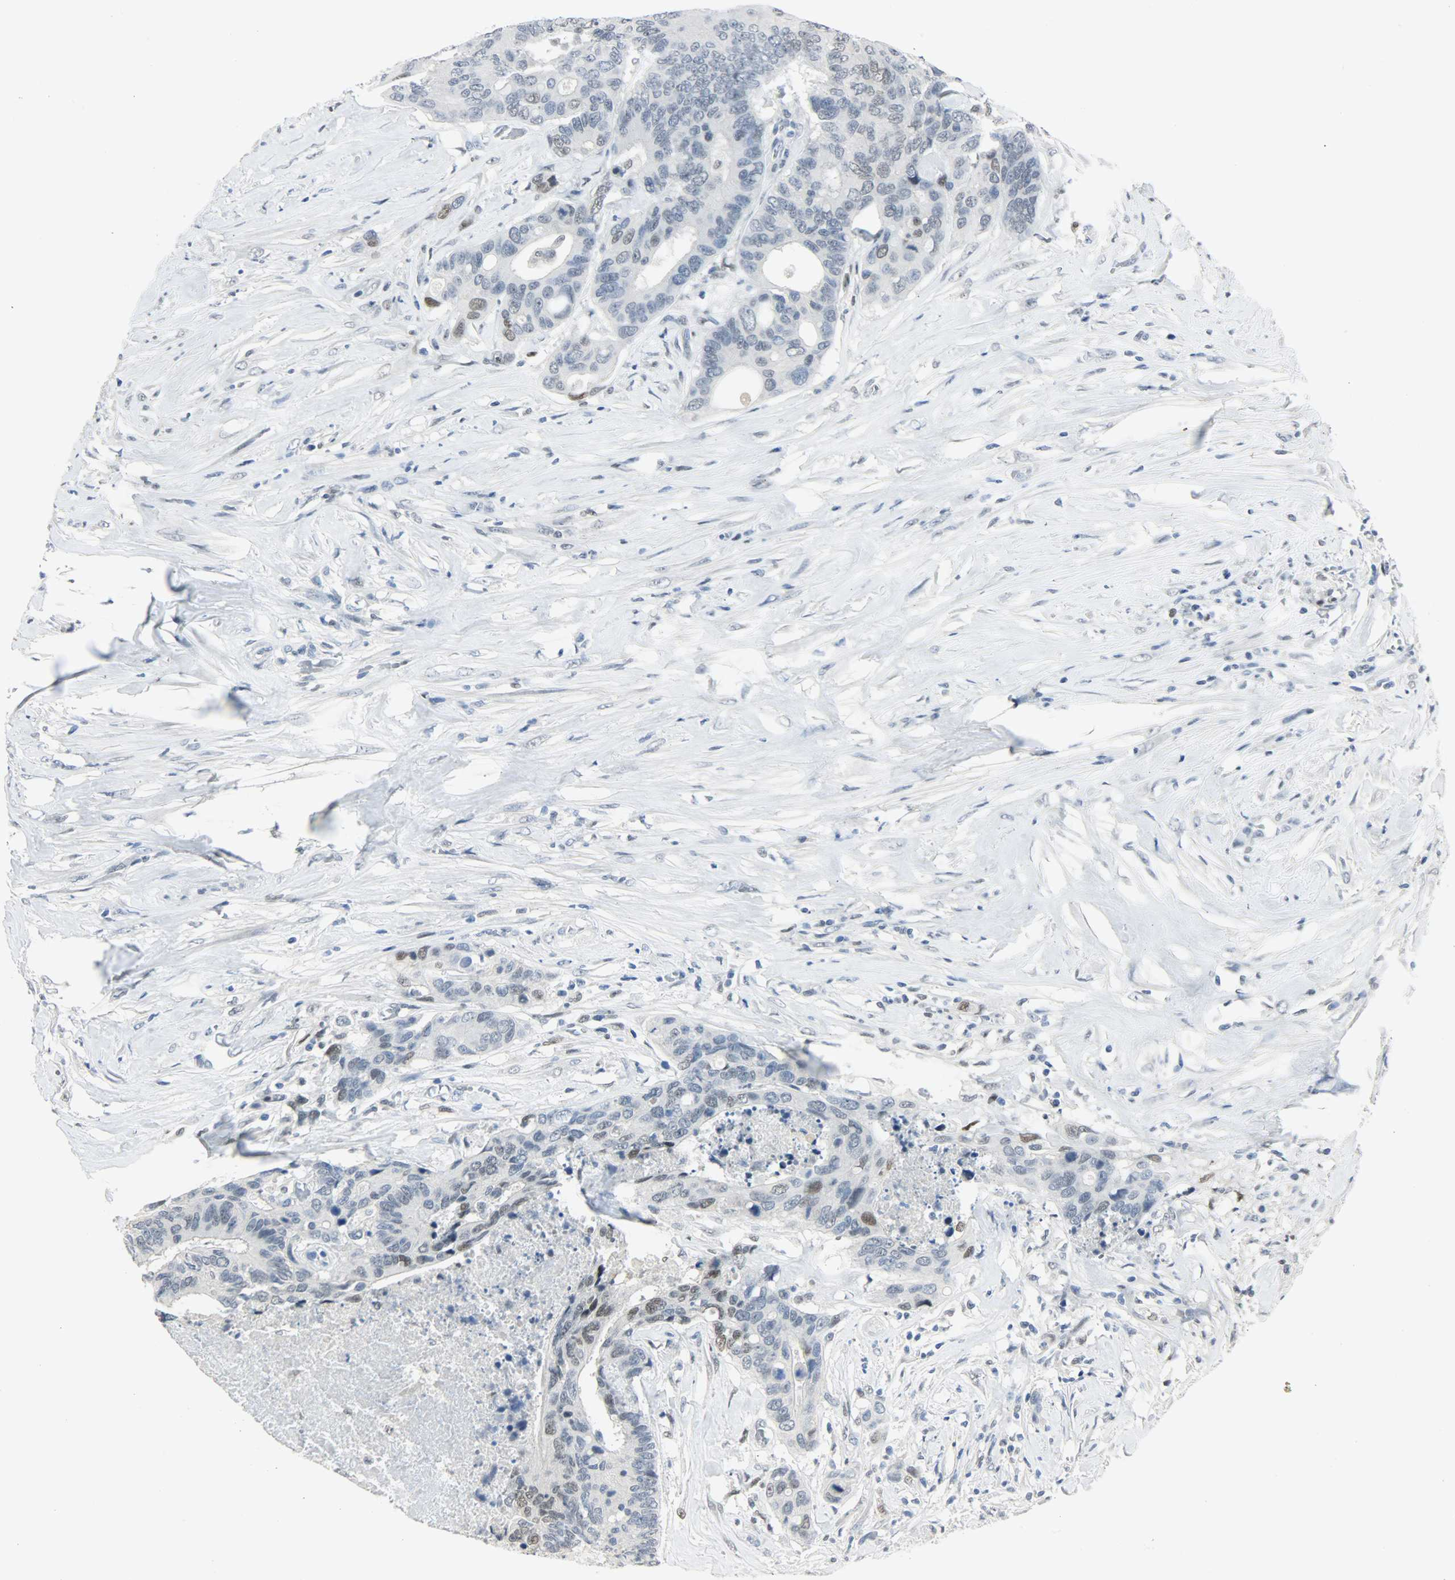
{"staining": {"intensity": "negative", "quantity": "none", "location": "none"}, "tissue": "colorectal cancer", "cell_type": "Tumor cells", "image_type": "cancer", "snomed": [{"axis": "morphology", "description": "Adenocarcinoma, NOS"}, {"axis": "topography", "description": "Rectum"}], "caption": "Tumor cells show no significant protein expression in colorectal cancer (adenocarcinoma).", "gene": "PPARG", "patient": {"sex": "male", "age": 55}}